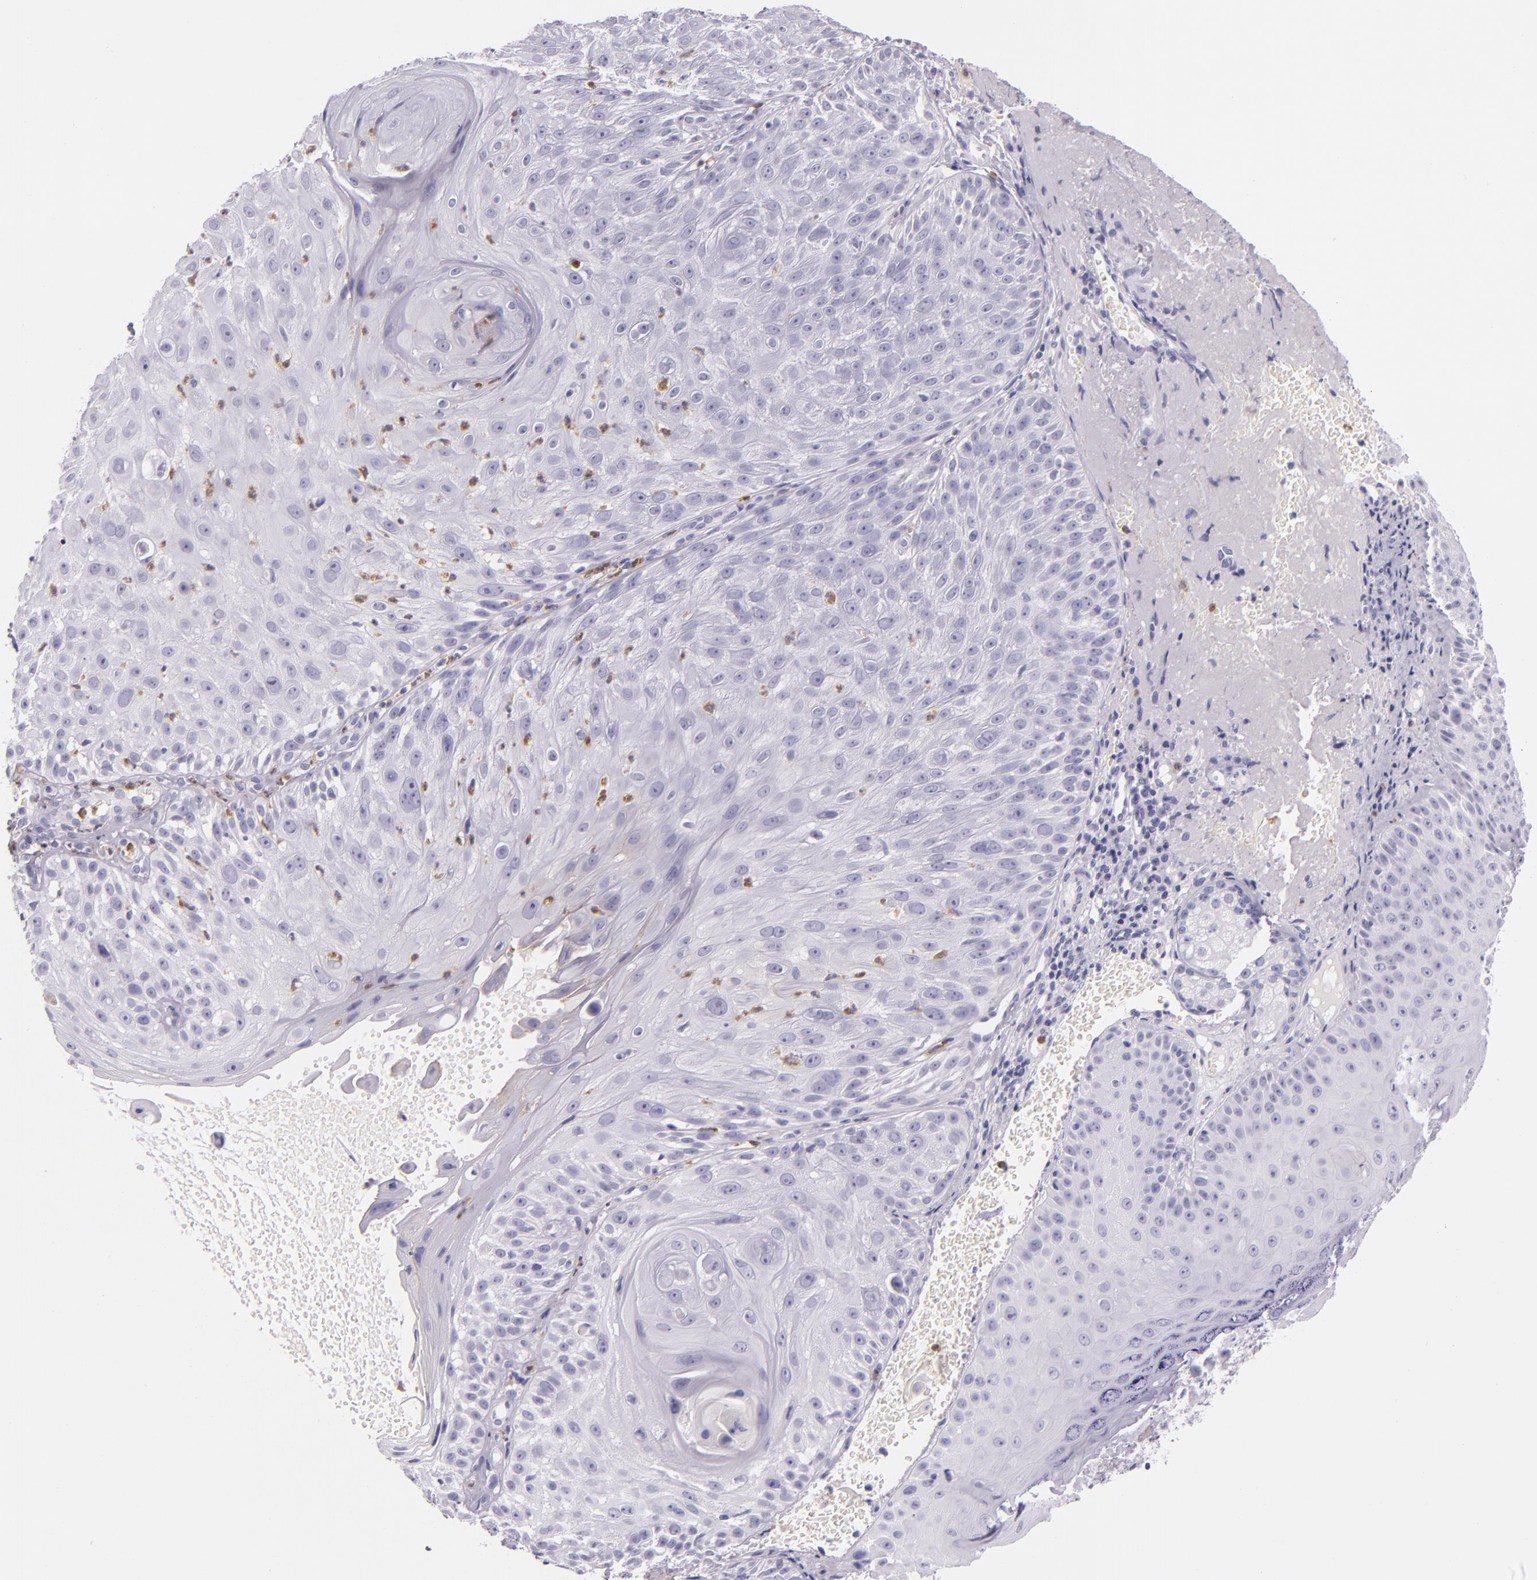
{"staining": {"intensity": "negative", "quantity": "none", "location": "none"}, "tissue": "skin cancer", "cell_type": "Tumor cells", "image_type": "cancer", "snomed": [{"axis": "morphology", "description": "Squamous cell carcinoma, NOS"}, {"axis": "topography", "description": "Skin"}], "caption": "Human skin cancer stained for a protein using immunohistochemistry (IHC) displays no positivity in tumor cells.", "gene": "CEACAM1", "patient": {"sex": "female", "age": 89}}